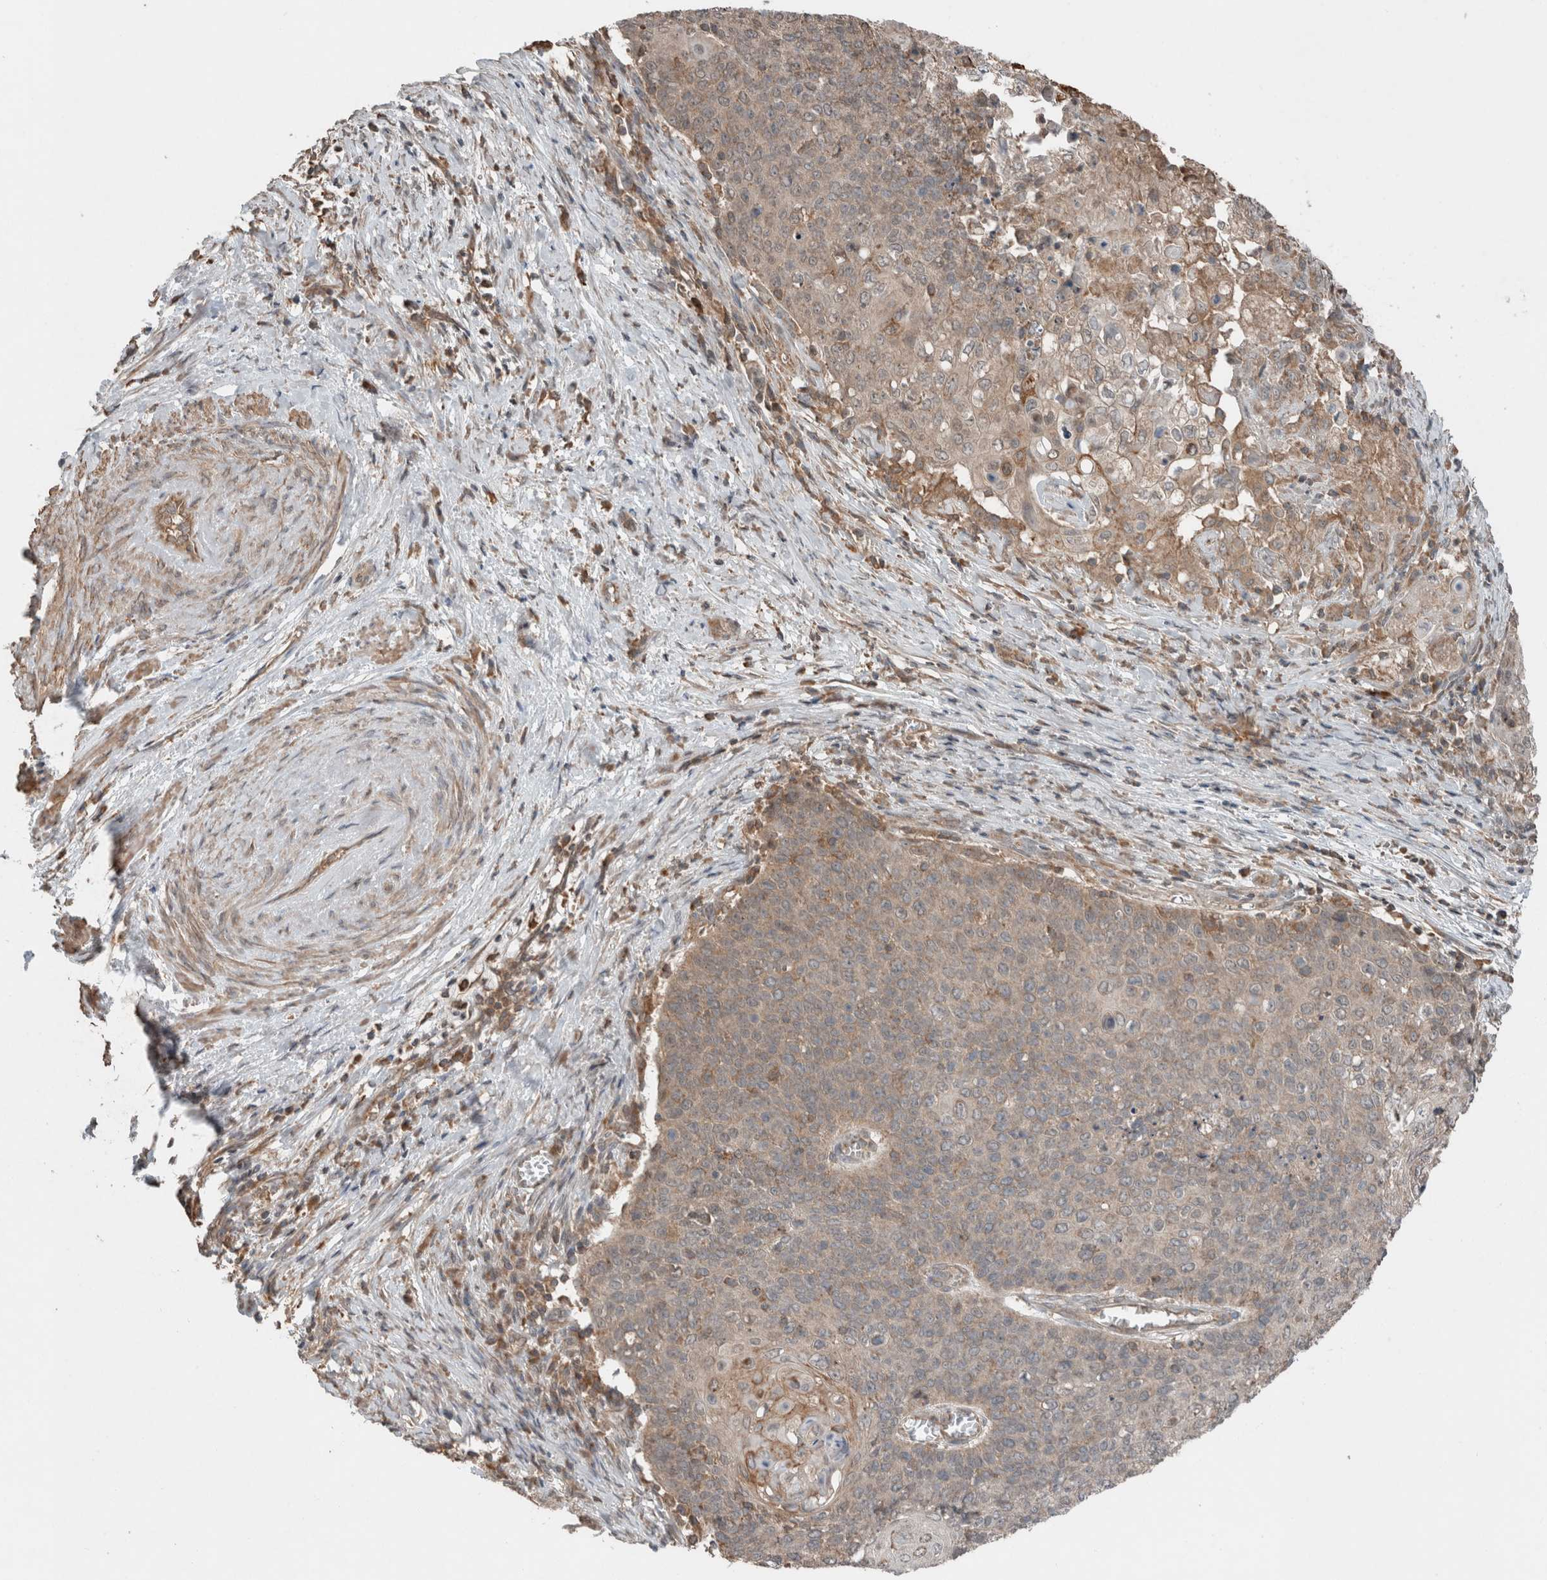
{"staining": {"intensity": "weak", "quantity": "25%-75%", "location": "cytoplasmic/membranous"}, "tissue": "cervical cancer", "cell_type": "Tumor cells", "image_type": "cancer", "snomed": [{"axis": "morphology", "description": "Squamous cell carcinoma, NOS"}, {"axis": "topography", "description": "Cervix"}], "caption": "A brown stain shows weak cytoplasmic/membranous expression of a protein in human squamous cell carcinoma (cervical) tumor cells.", "gene": "KLK14", "patient": {"sex": "female", "age": 39}}